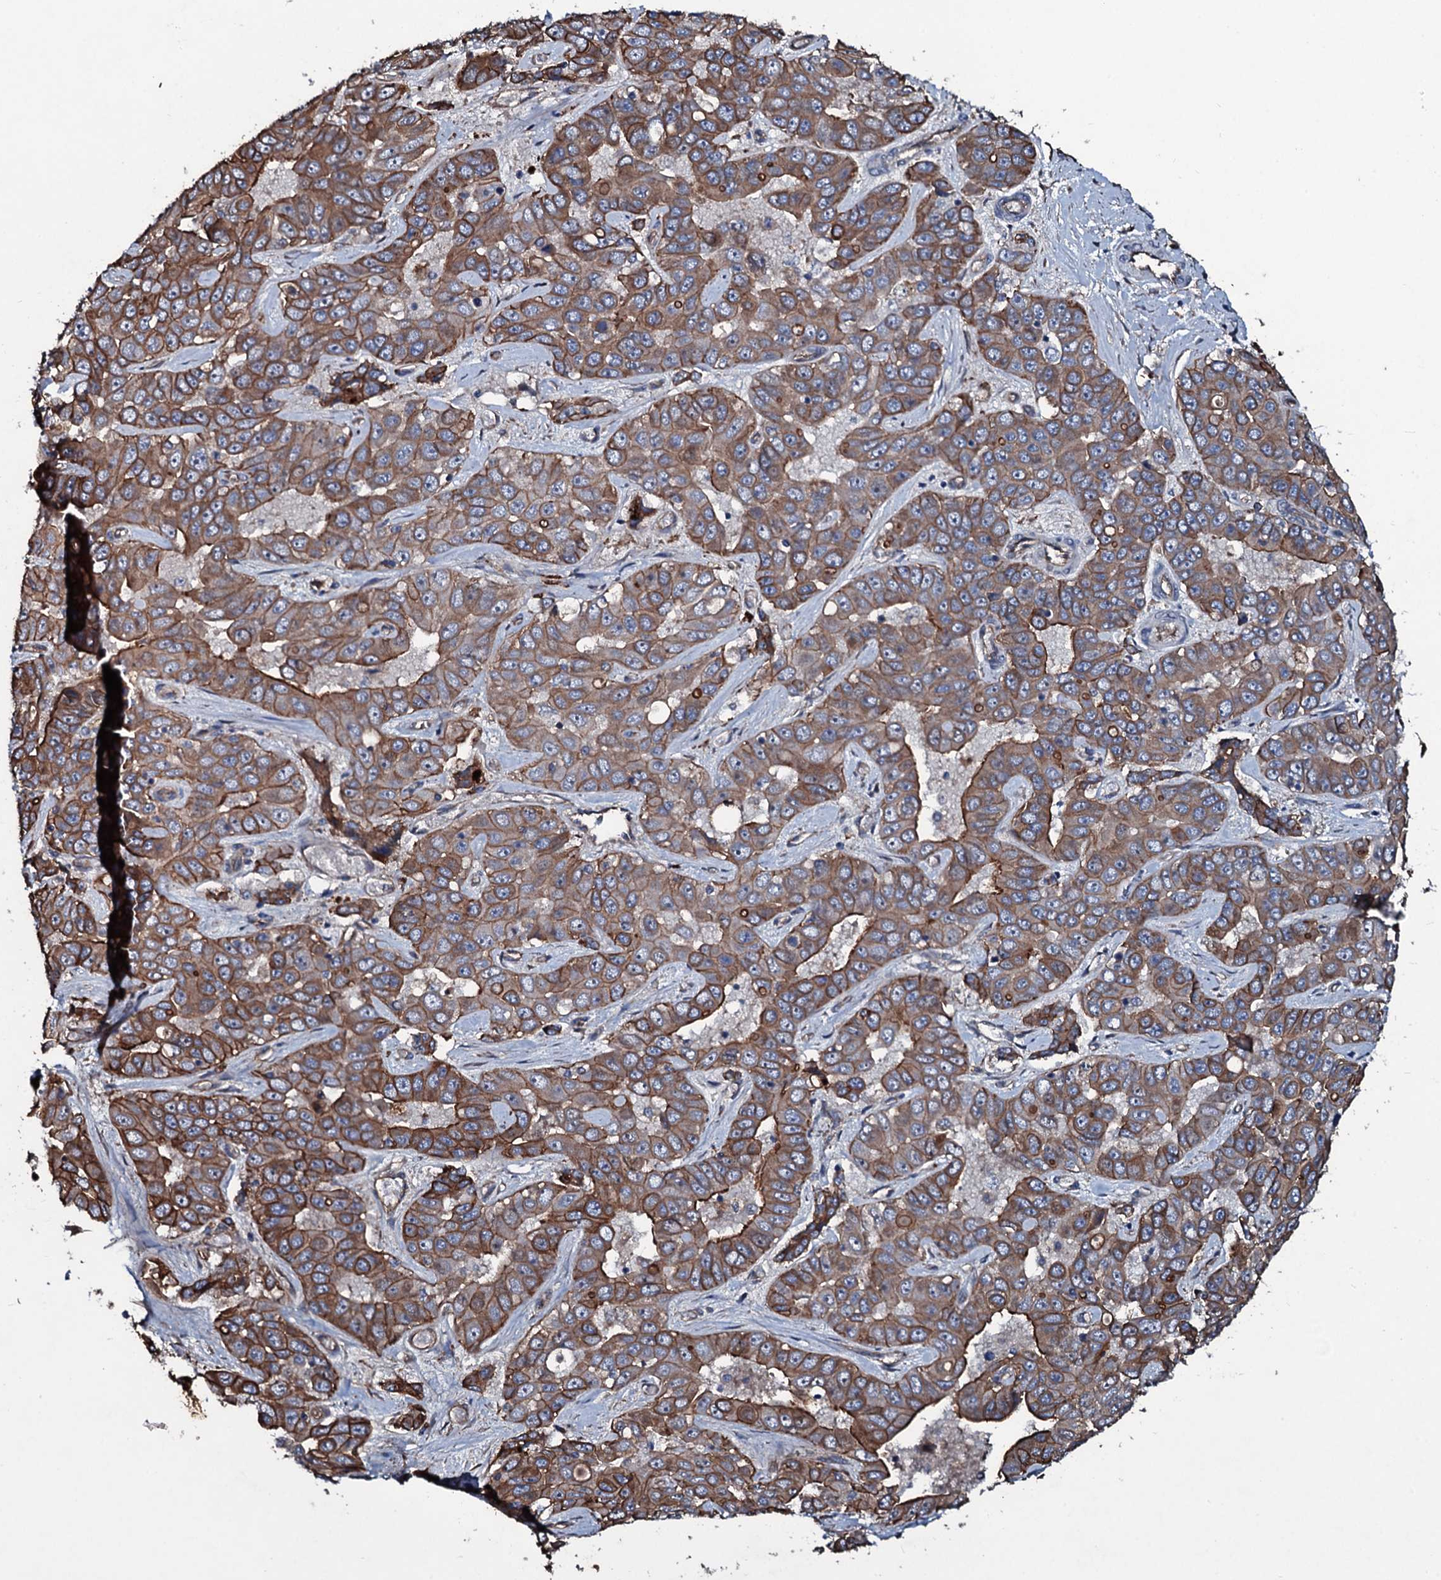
{"staining": {"intensity": "moderate", "quantity": ">75%", "location": "cytoplasmic/membranous"}, "tissue": "liver cancer", "cell_type": "Tumor cells", "image_type": "cancer", "snomed": [{"axis": "morphology", "description": "Cholangiocarcinoma"}, {"axis": "topography", "description": "Liver"}], "caption": "Liver cancer (cholangiocarcinoma) stained for a protein (brown) demonstrates moderate cytoplasmic/membranous positive expression in about >75% of tumor cells.", "gene": "DMAC2", "patient": {"sex": "female", "age": 52}}